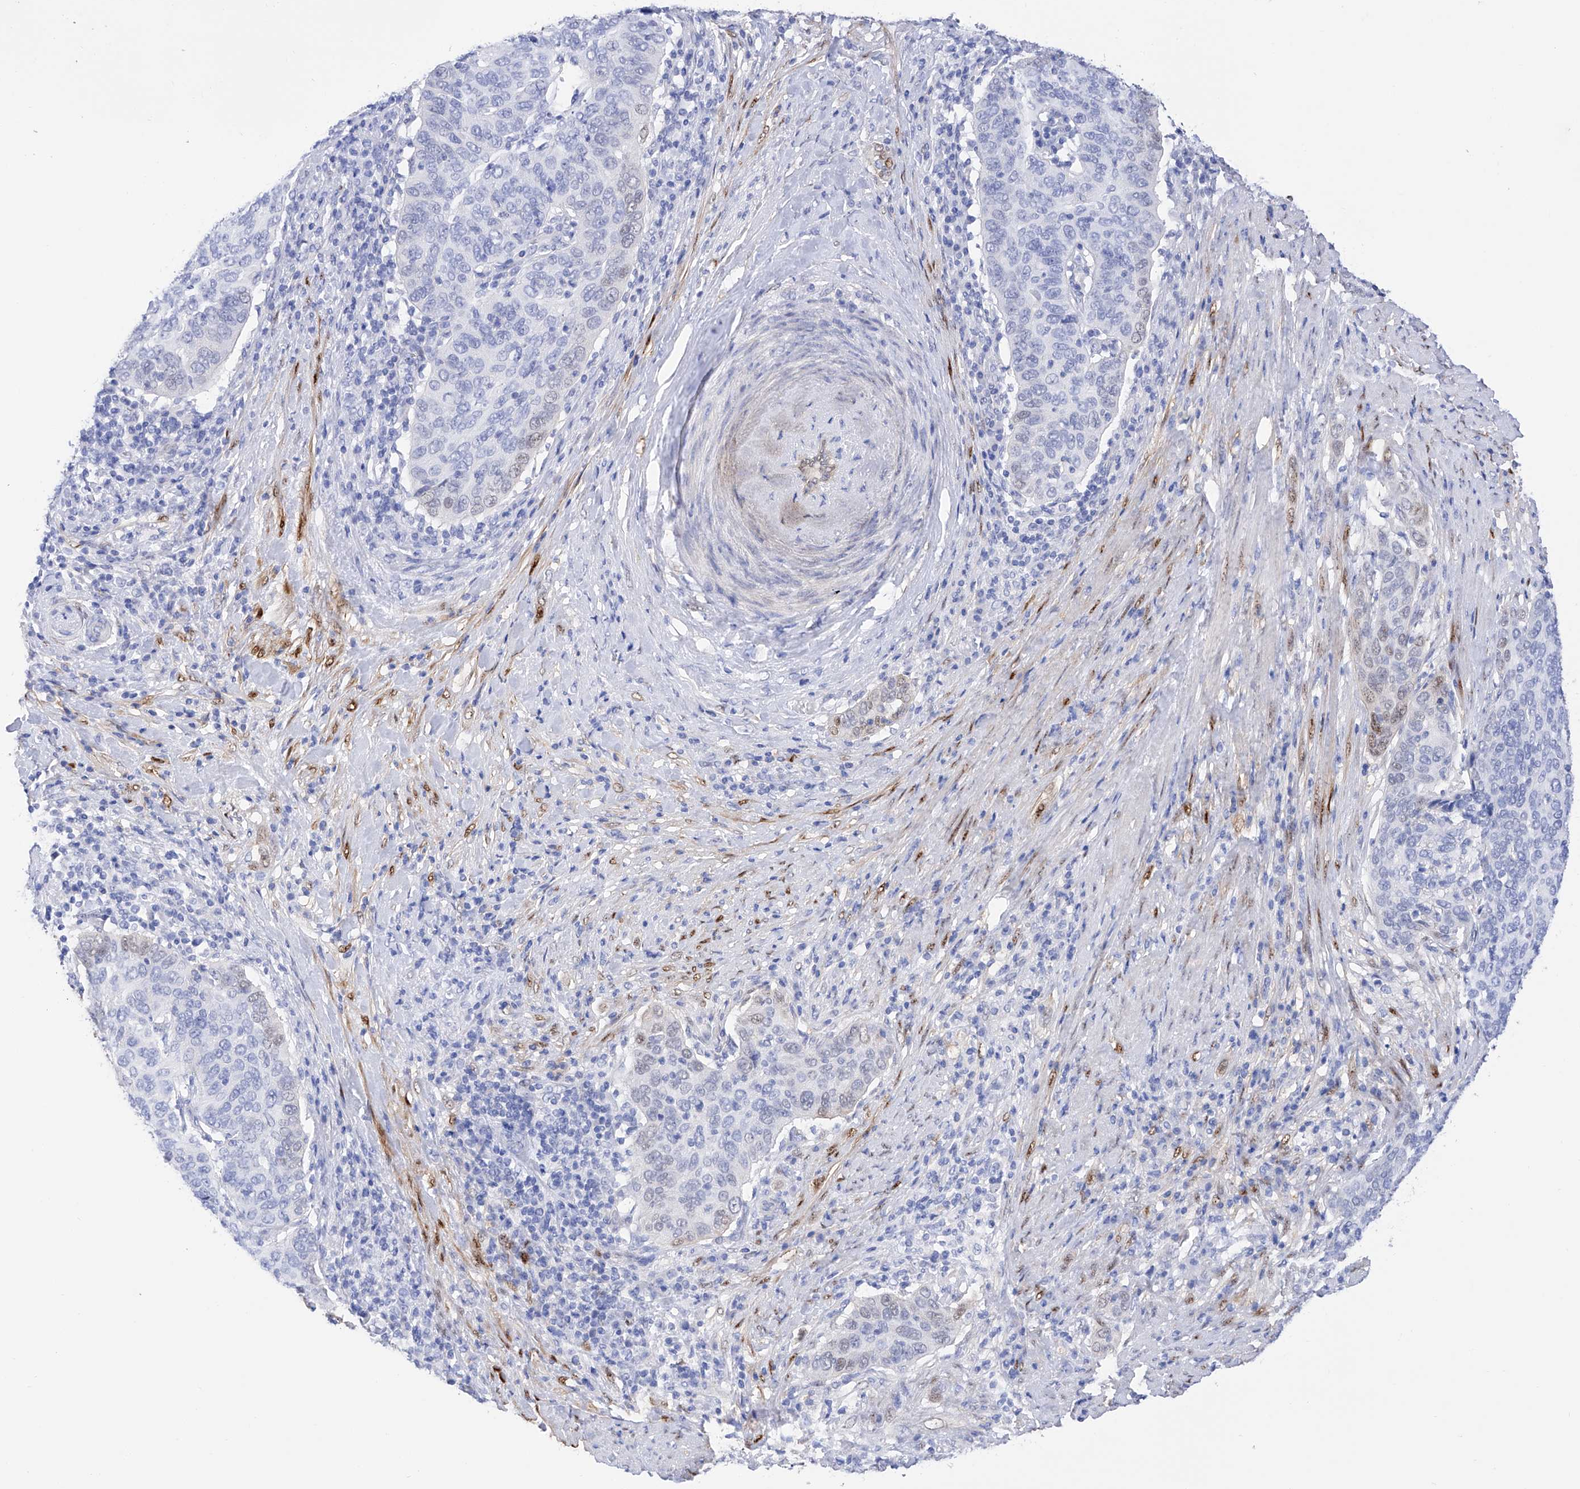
{"staining": {"intensity": "negative", "quantity": "none", "location": "none"}, "tissue": "cervical cancer", "cell_type": "Tumor cells", "image_type": "cancer", "snomed": [{"axis": "morphology", "description": "Squamous cell carcinoma, NOS"}, {"axis": "topography", "description": "Cervix"}], "caption": "Immunohistochemistry (IHC) image of neoplastic tissue: human squamous cell carcinoma (cervical) stained with DAB (3,3'-diaminobenzidine) exhibits no significant protein positivity in tumor cells.", "gene": "TRPC7", "patient": {"sex": "female", "age": 60}}